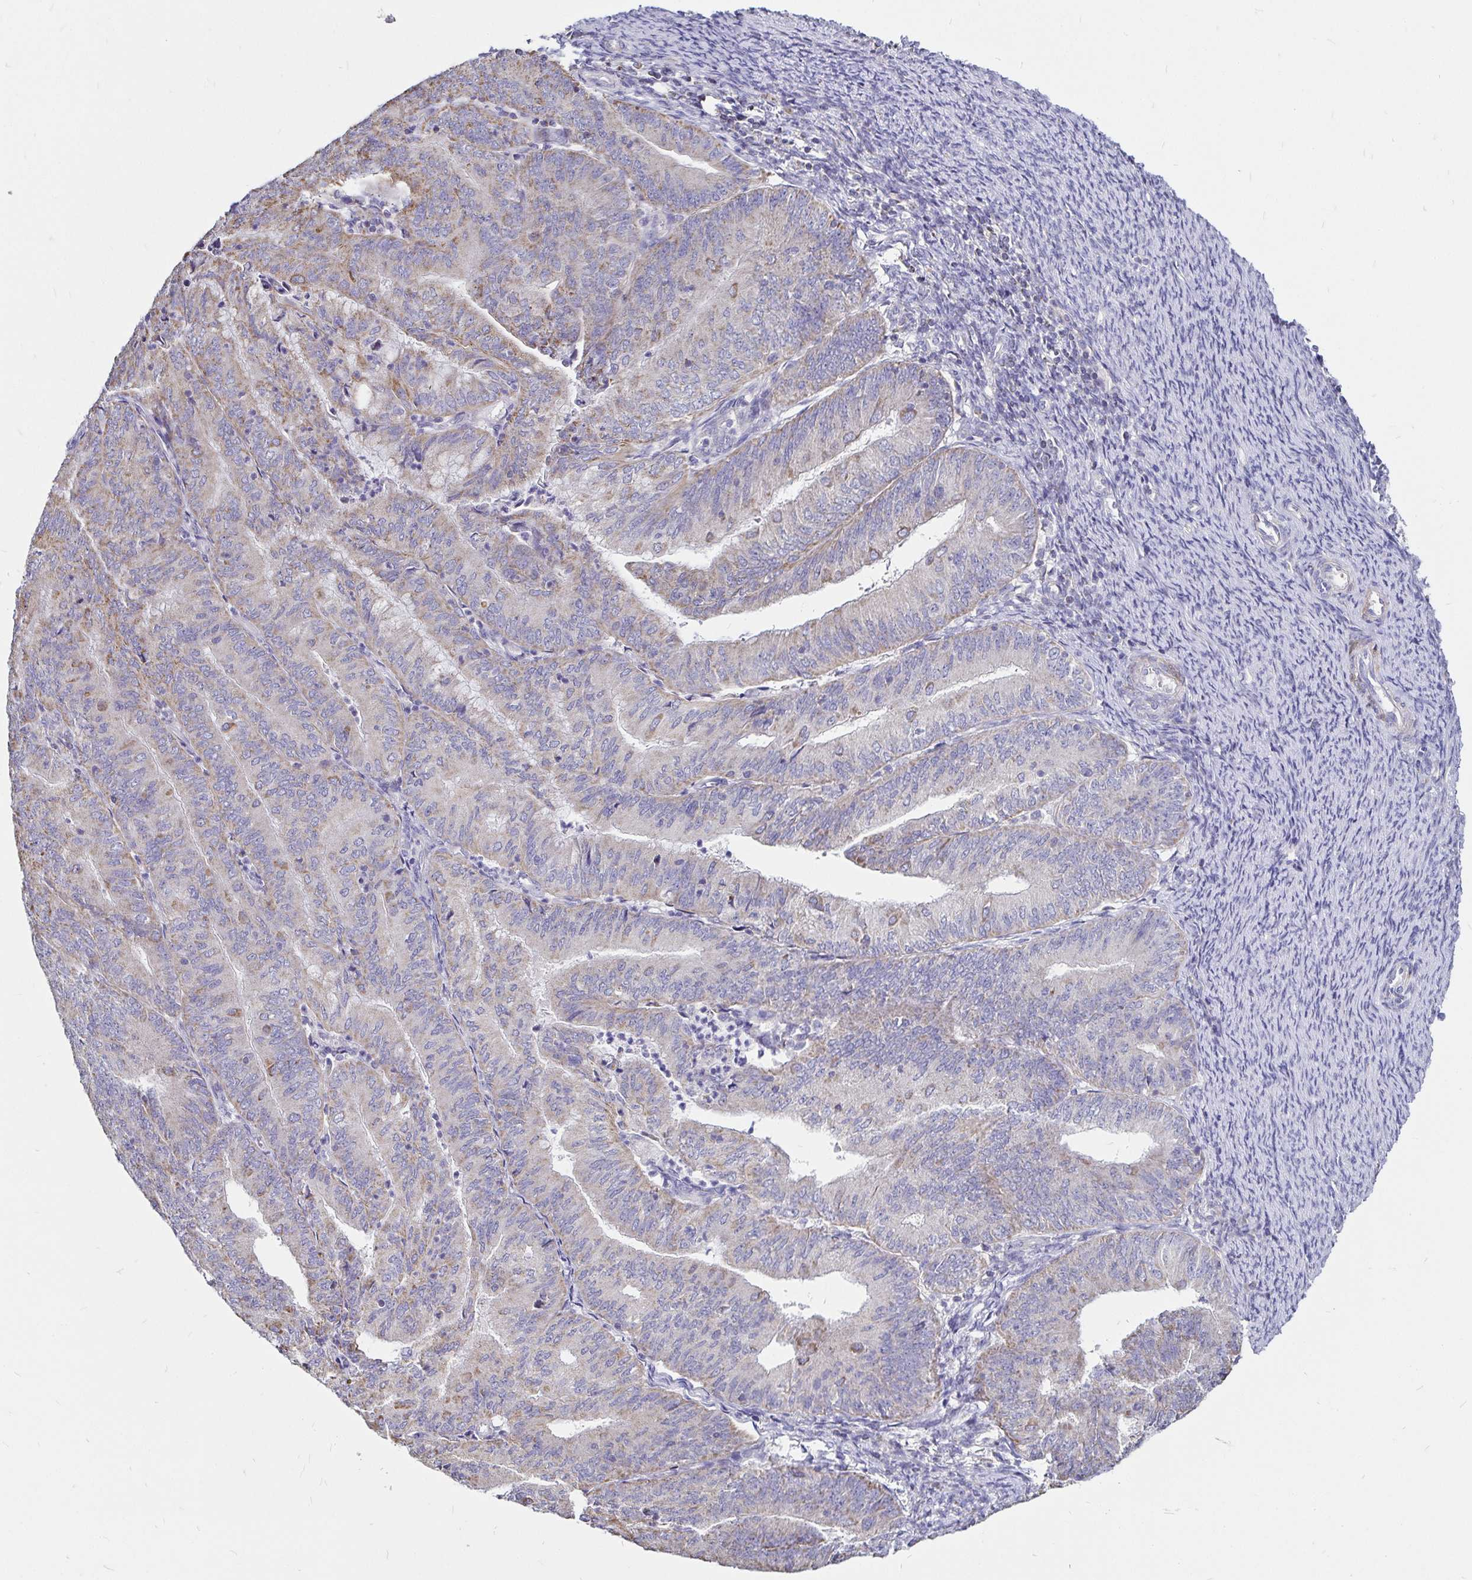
{"staining": {"intensity": "moderate", "quantity": "<25%", "location": "cytoplasmic/membranous"}, "tissue": "endometrial cancer", "cell_type": "Tumor cells", "image_type": "cancer", "snomed": [{"axis": "morphology", "description": "Adenocarcinoma, NOS"}, {"axis": "topography", "description": "Endometrium"}], "caption": "A photomicrograph of endometrial cancer (adenocarcinoma) stained for a protein displays moderate cytoplasmic/membranous brown staining in tumor cells.", "gene": "PGAM2", "patient": {"sex": "female", "age": 57}}